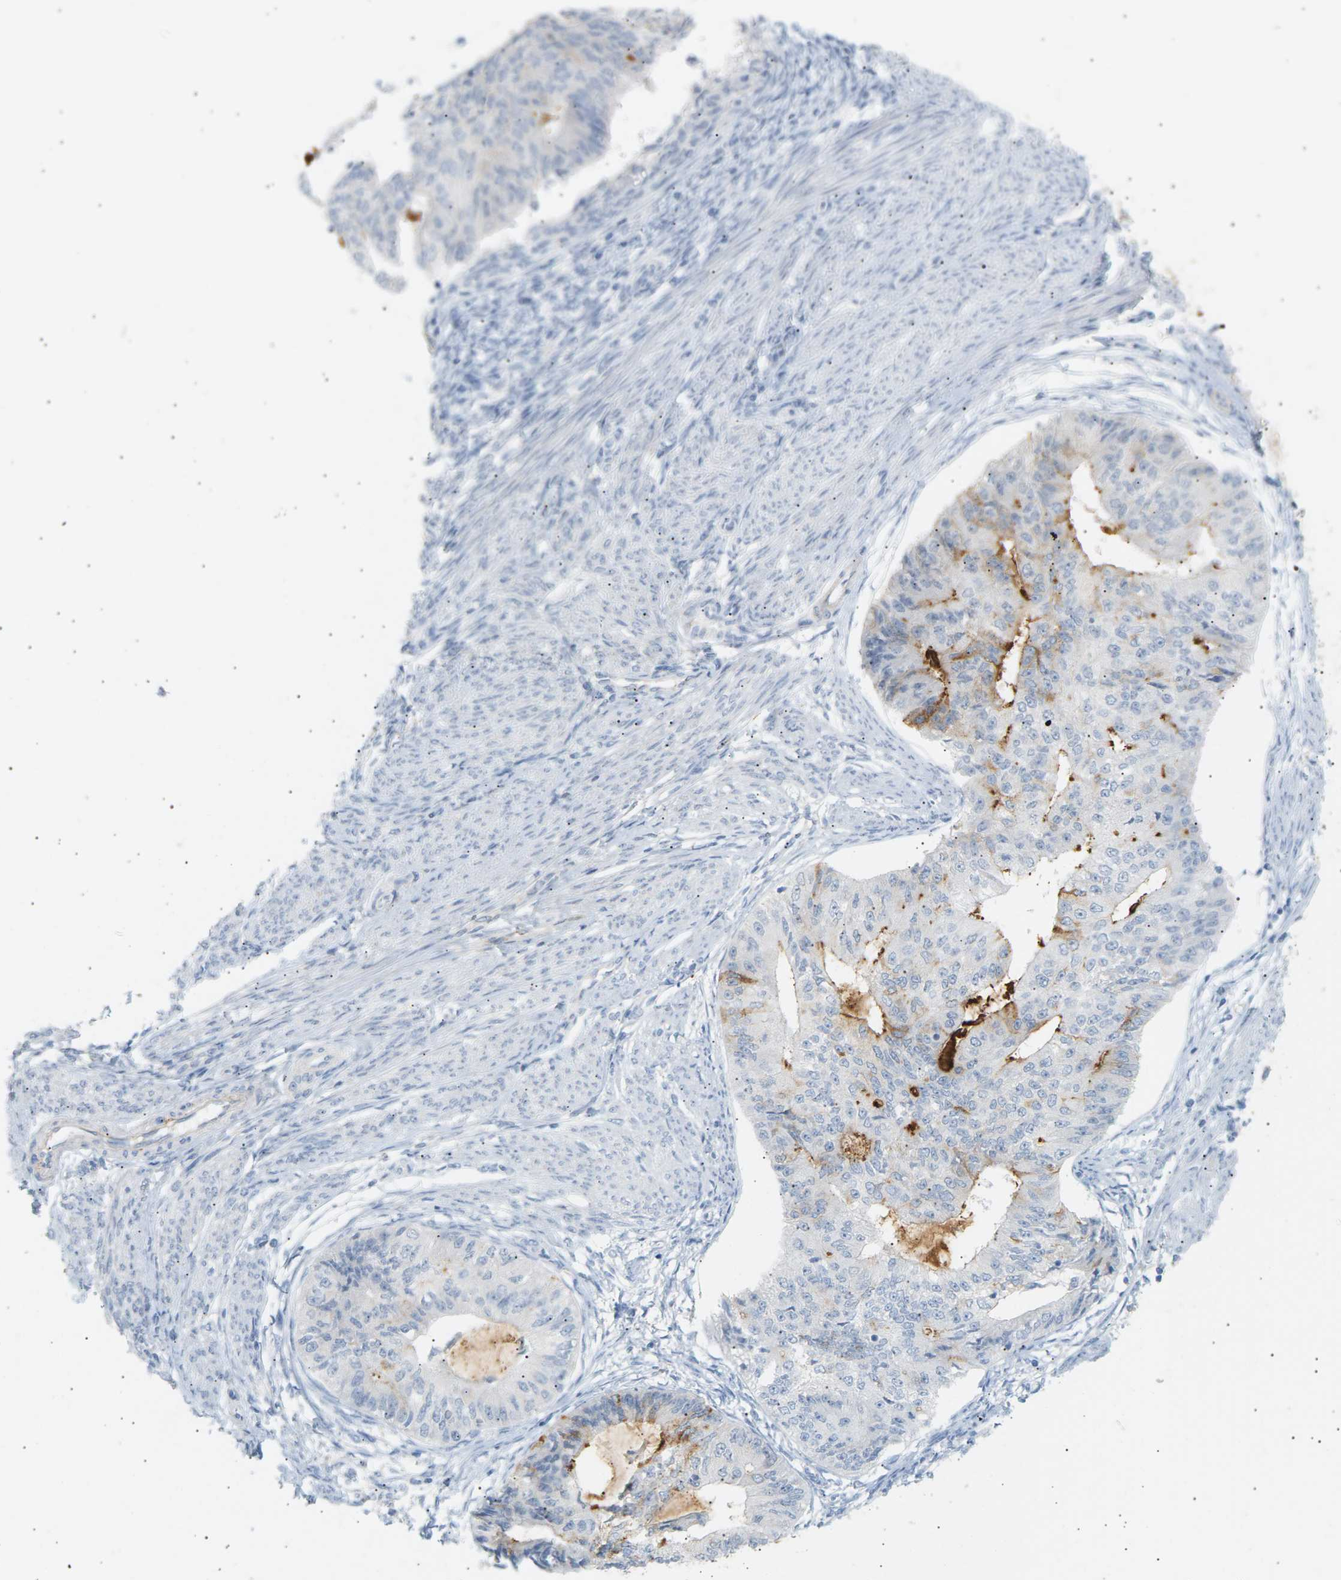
{"staining": {"intensity": "moderate", "quantity": "<25%", "location": "cytoplasmic/membranous"}, "tissue": "endometrial cancer", "cell_type": "Tumor cells", "image_type": "cancer", "snomed": [{"axis": "morphology", "description": "Adenocarcinoma, NOS"}, {"axis": "topography", "description": "Endometrium"}], "caption": "Protein staining demonstrates moderate cytoplasmic/membranous staining in about <25% of tumor cells in endometrial cancer.", "gene": "CLU", "patient": {"sex": "female", "age": 32}}